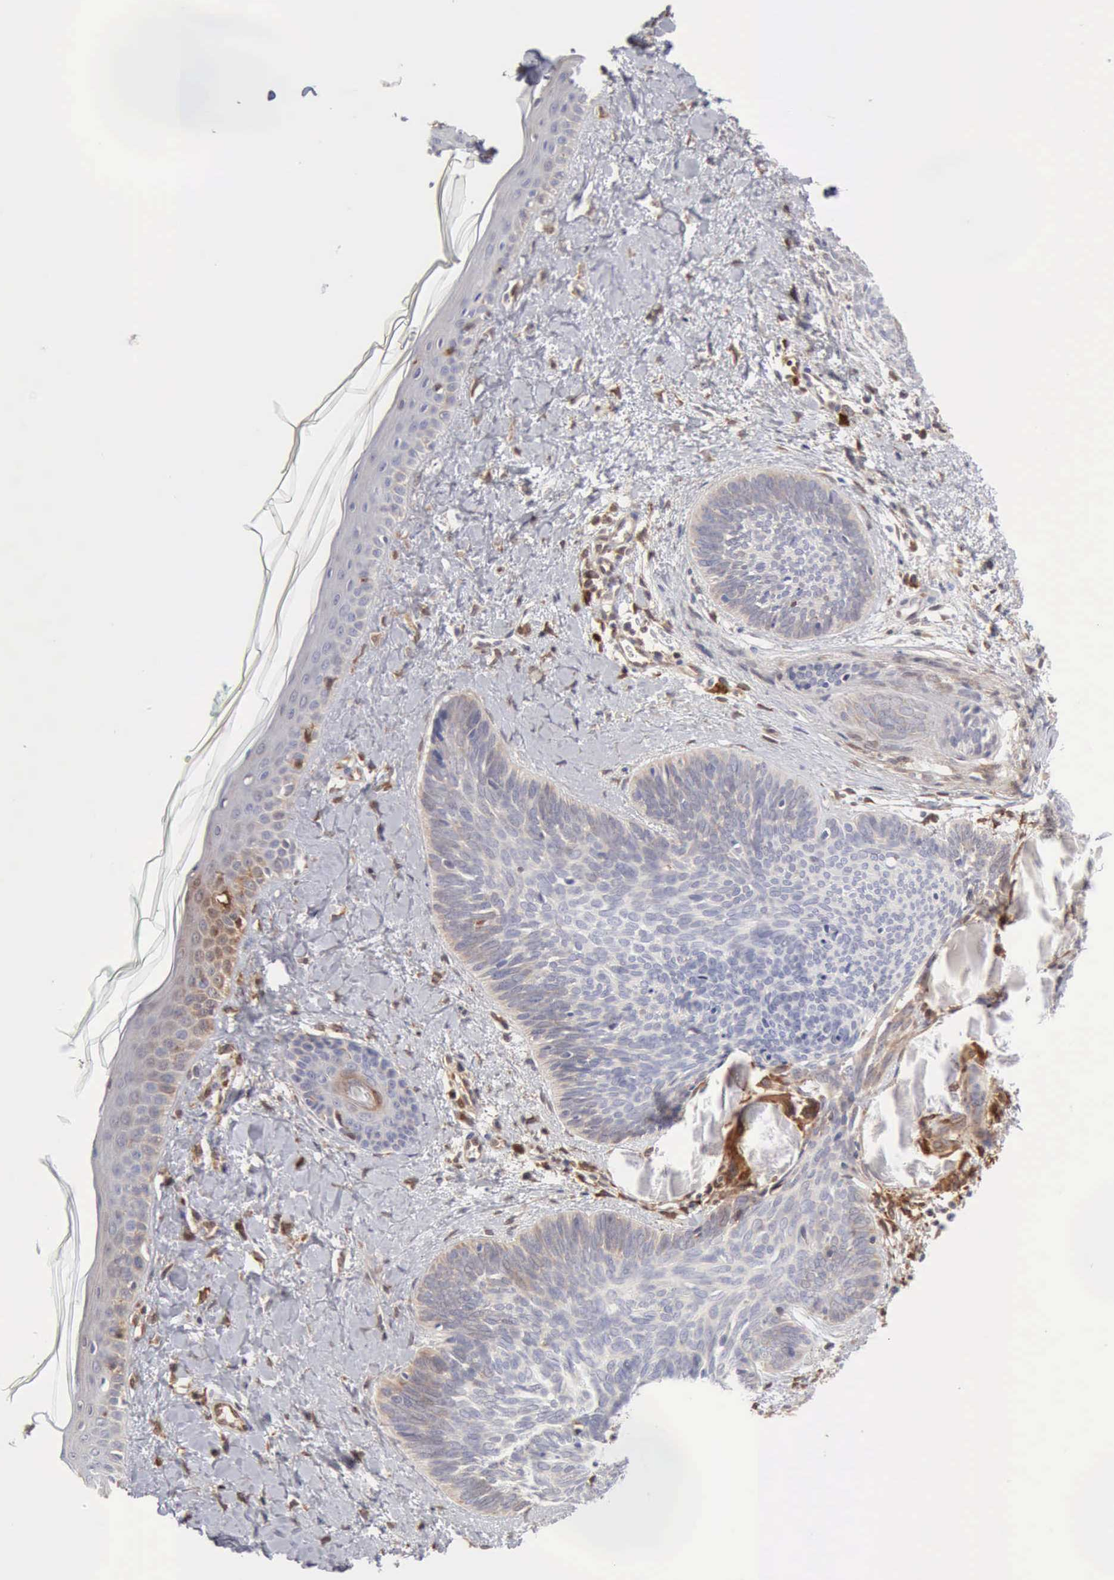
{"staining": {"intensity": "weak", "quantity": "<25%", "location": "cytoplasmic/membranous"}, "tissue": "skin cancer", "cell_type": "Tumor cells", "image_type": "cancer", "snomed": [{"axis": "morphology", "description": "Basal cell carcinoma"}, {"axis": "topography", "description": "Skin"}], "caption": "DAB (3,3'-diaminobenzidine) immunohistochemical staining of skin cancer (basal cell carcinoma) displays no significant positivity in tumor cells.", "gene": "APOL2", "patient": {"sex": "female", "age": 81}}